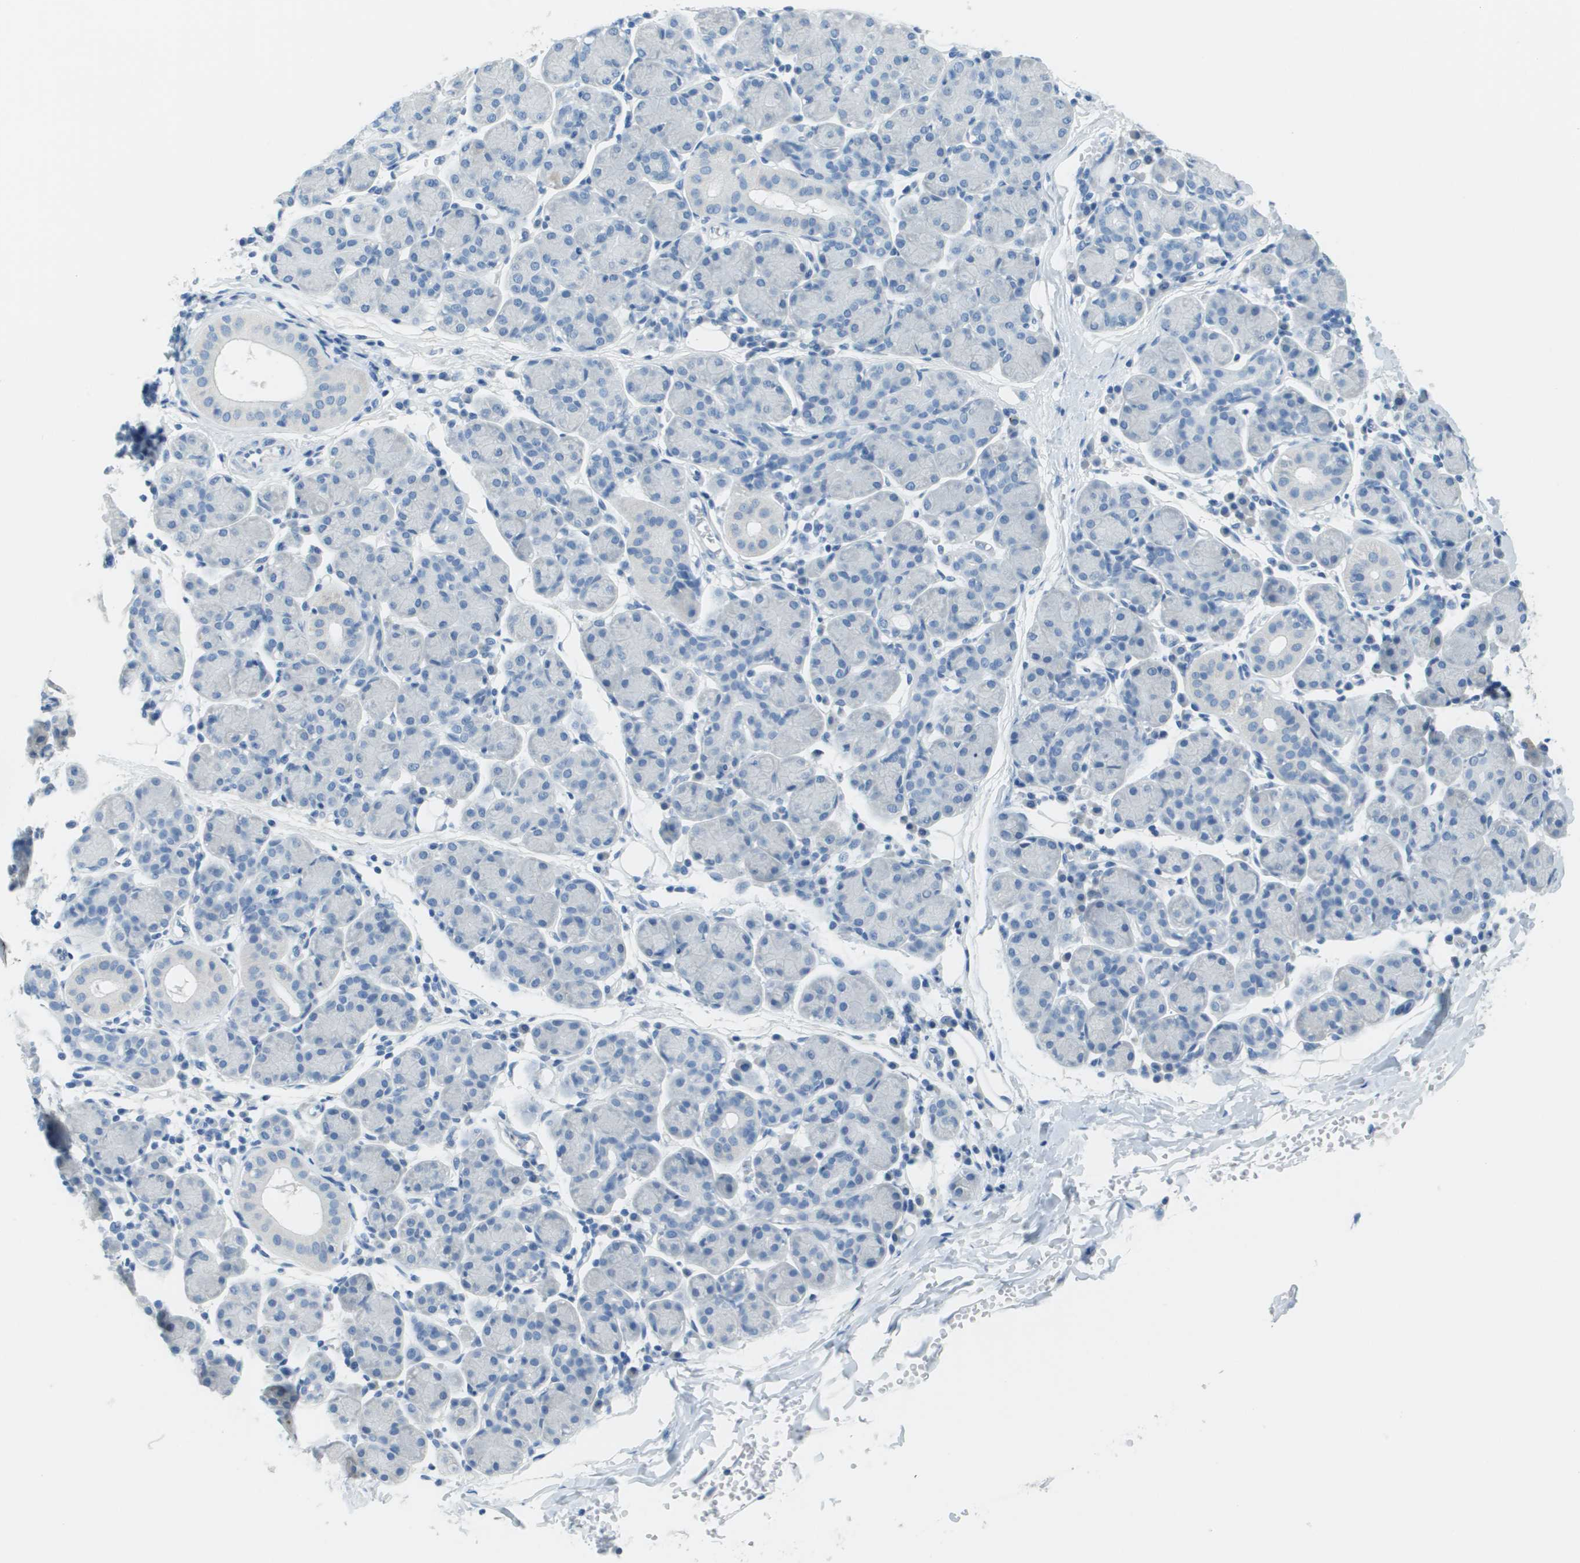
{"staining": {"intensity": "negative", "quantity": "none", "location": "none"}, "tissue": "salivary gland", "cell_type": "Glandular cells", "image_type": "normal", "snomed": [{"axis": "morphology", "description": "Normal tissue, NOS"}, {"axis": "morphology", "description": "Inflammation, NOS"}, {"axis": "topography", "description": "Lymph node"}, {"axis": "topography", "description": "Salivary gland"}], "caption": "Immunohistochemistry (IHC) image of unremarkable salivary gland: human salivary gland stained with DAB (3,3'-diaminobenzidine) shows no significant protein expression in glandular cells. The staining is performed using DAB brown chromogen with nuclei counter-stained in using hematoxylin.", "gene": "PTGDR2", "patient": {"sex": "male", "age": 3}}